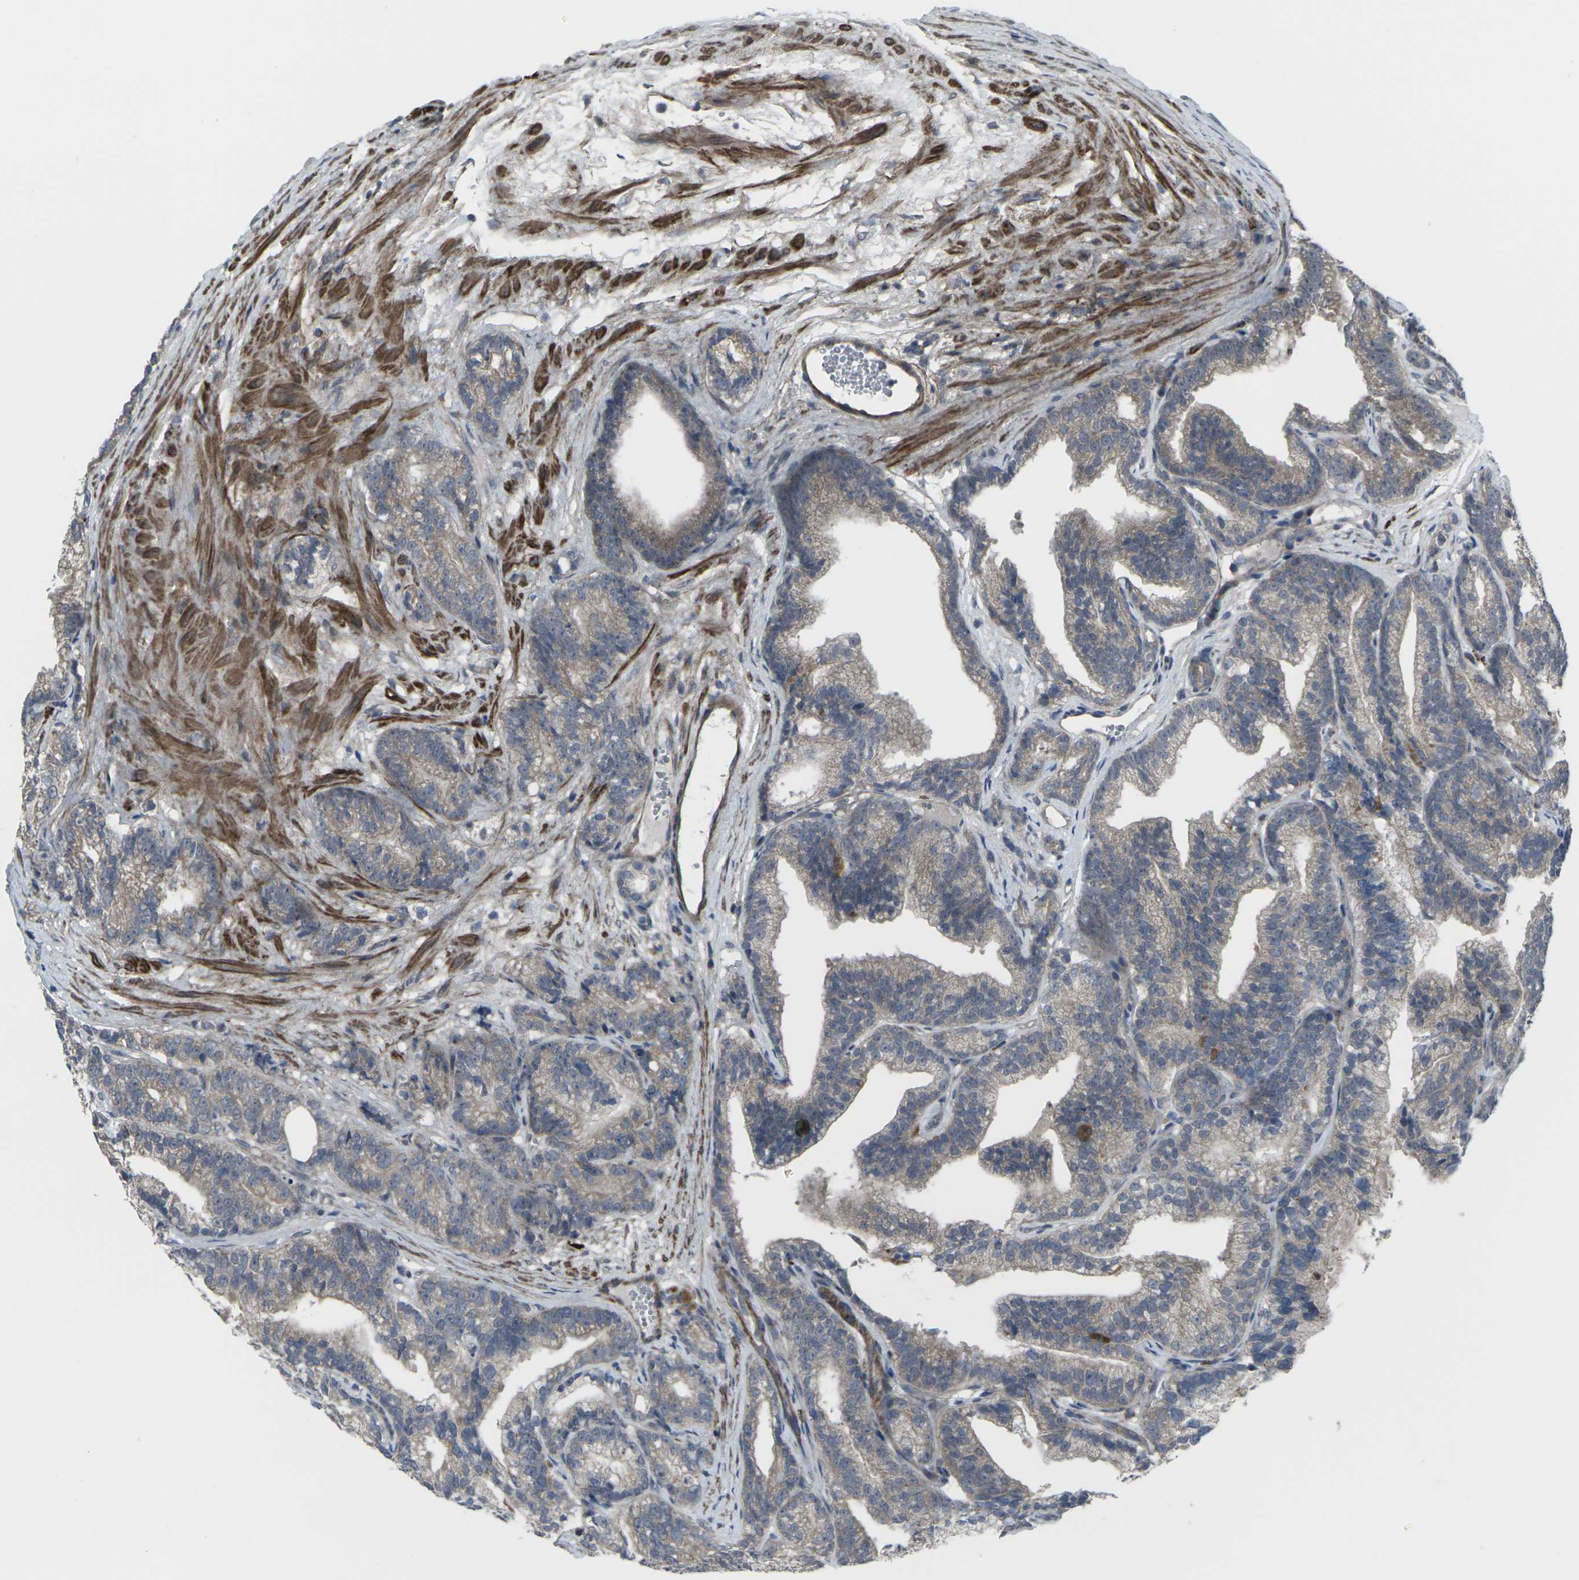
{"staining": {"intensity": "weak", "quantity": ">75%", "location": "cytoplasmic/membranous"}, "tissue": "prostate cancer", "cell_type": "Tumor cells", "image_type": "cancer", "snomed": [{"axis": "morphology", "description": "Adenocarcinoma, Low grade"}, {"axis": "topography", "description": "Prostate"}], "caption": "Brown immunohistochemical staining in adenocarcinoma (low-grade) (prostate) exhibits weak cytoplasmic/membranous expression in about >75% of tumor cells.", "gene": "CCR10", "patient": {"sex": "male", "age": 89}}